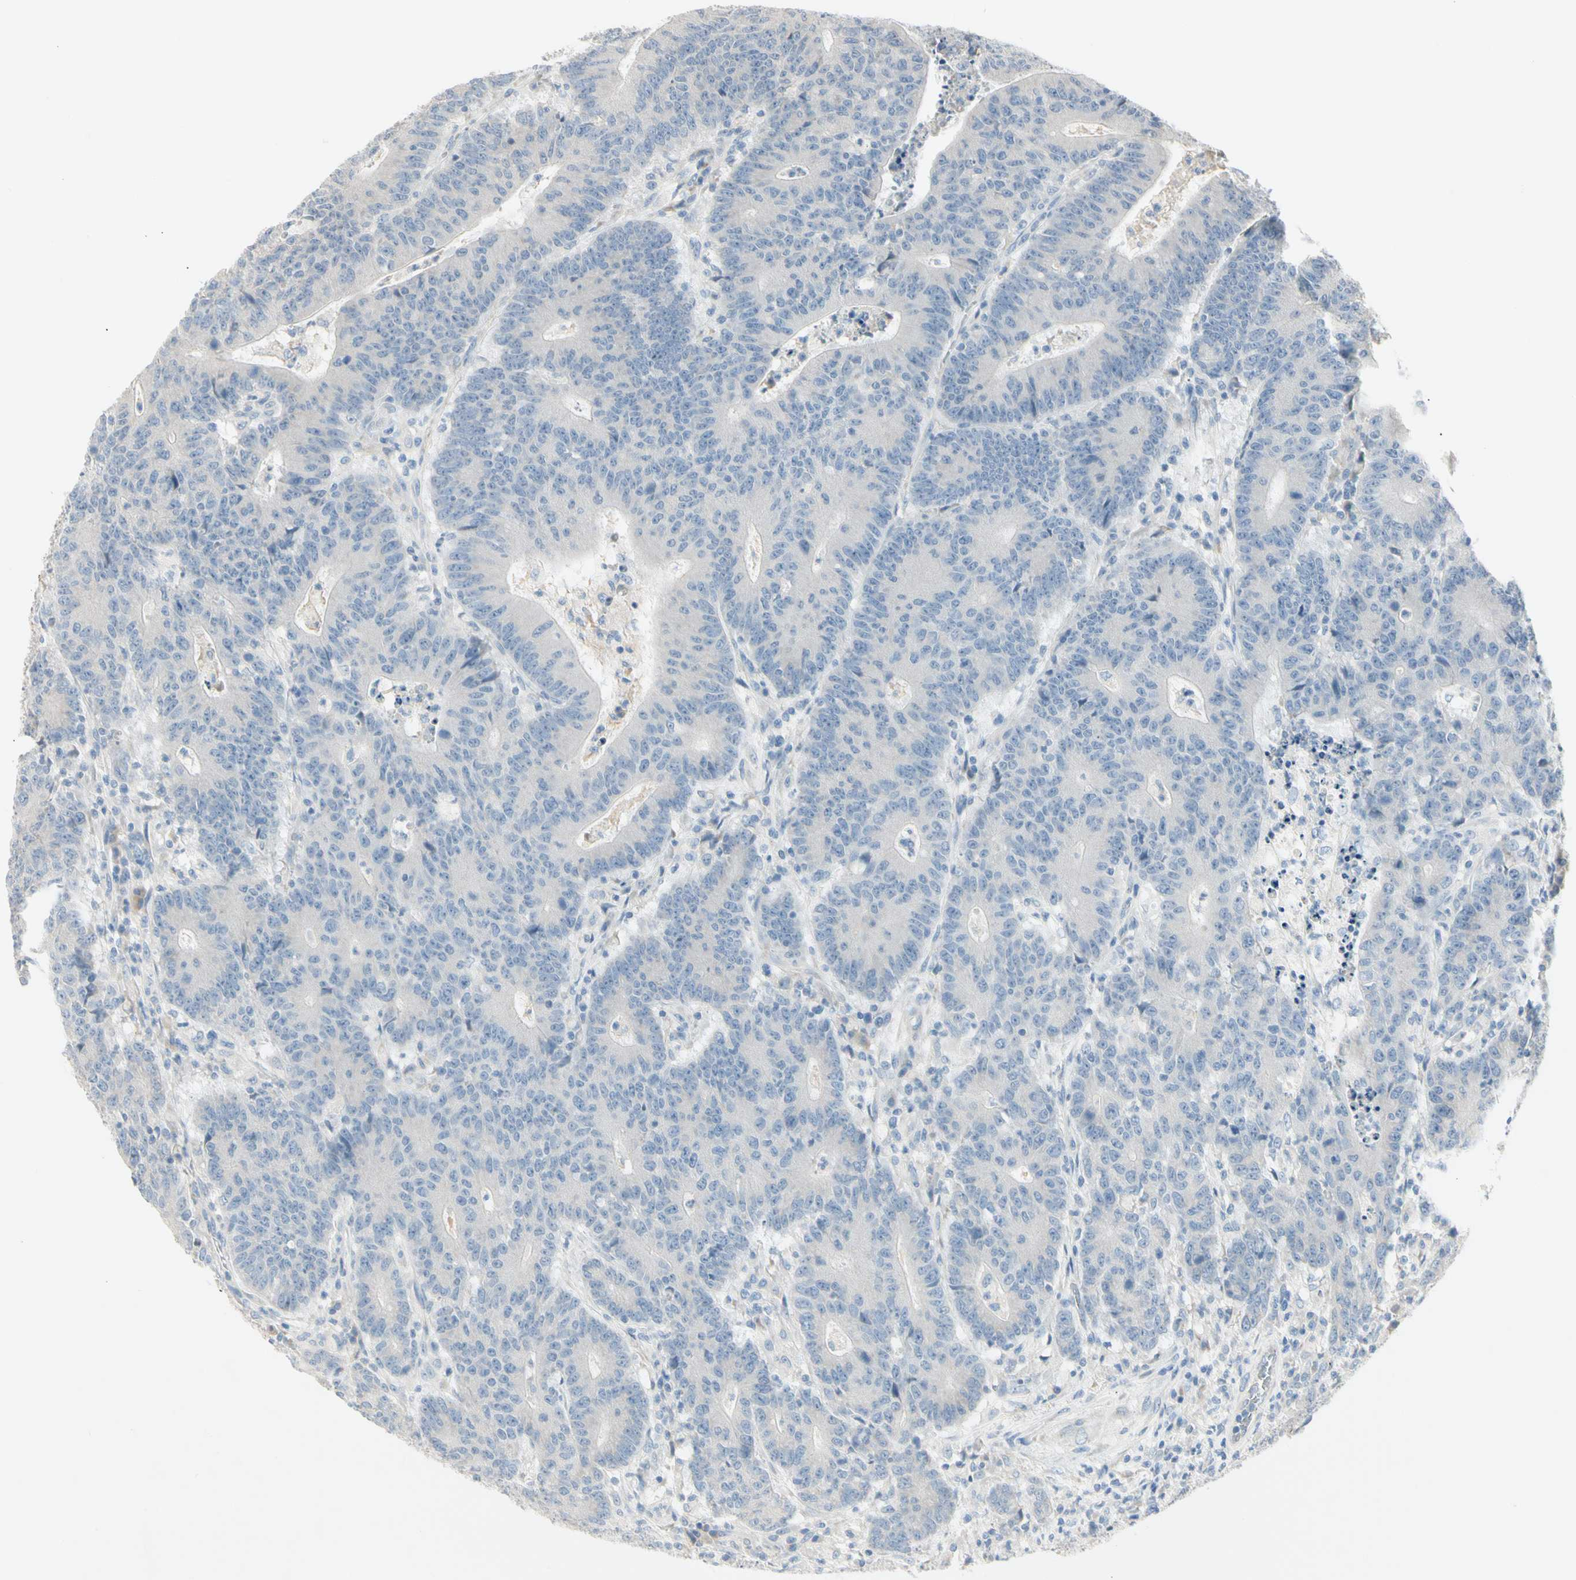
{"staining": {"intensity": "negative", "quantity": "none", "location": "none"}, "tissue": "colorectal cancer", "cell_type": "Tumor cells", "image_type": "cancer", "snomed": [{"axis": "morphology", "description": "Normal tissue, NOS"}, {"axis": "morphology", "description": "Adenocarcinoma, NOS"}, {"axis": "topography", "description": "Colon"}], "caption": "Tumor cells are negative for protein expression in human colorectal cancer (adenocarcinoma).", "gene": "ALDH18A1", "patient": {"sex": "female", "age": 75}}